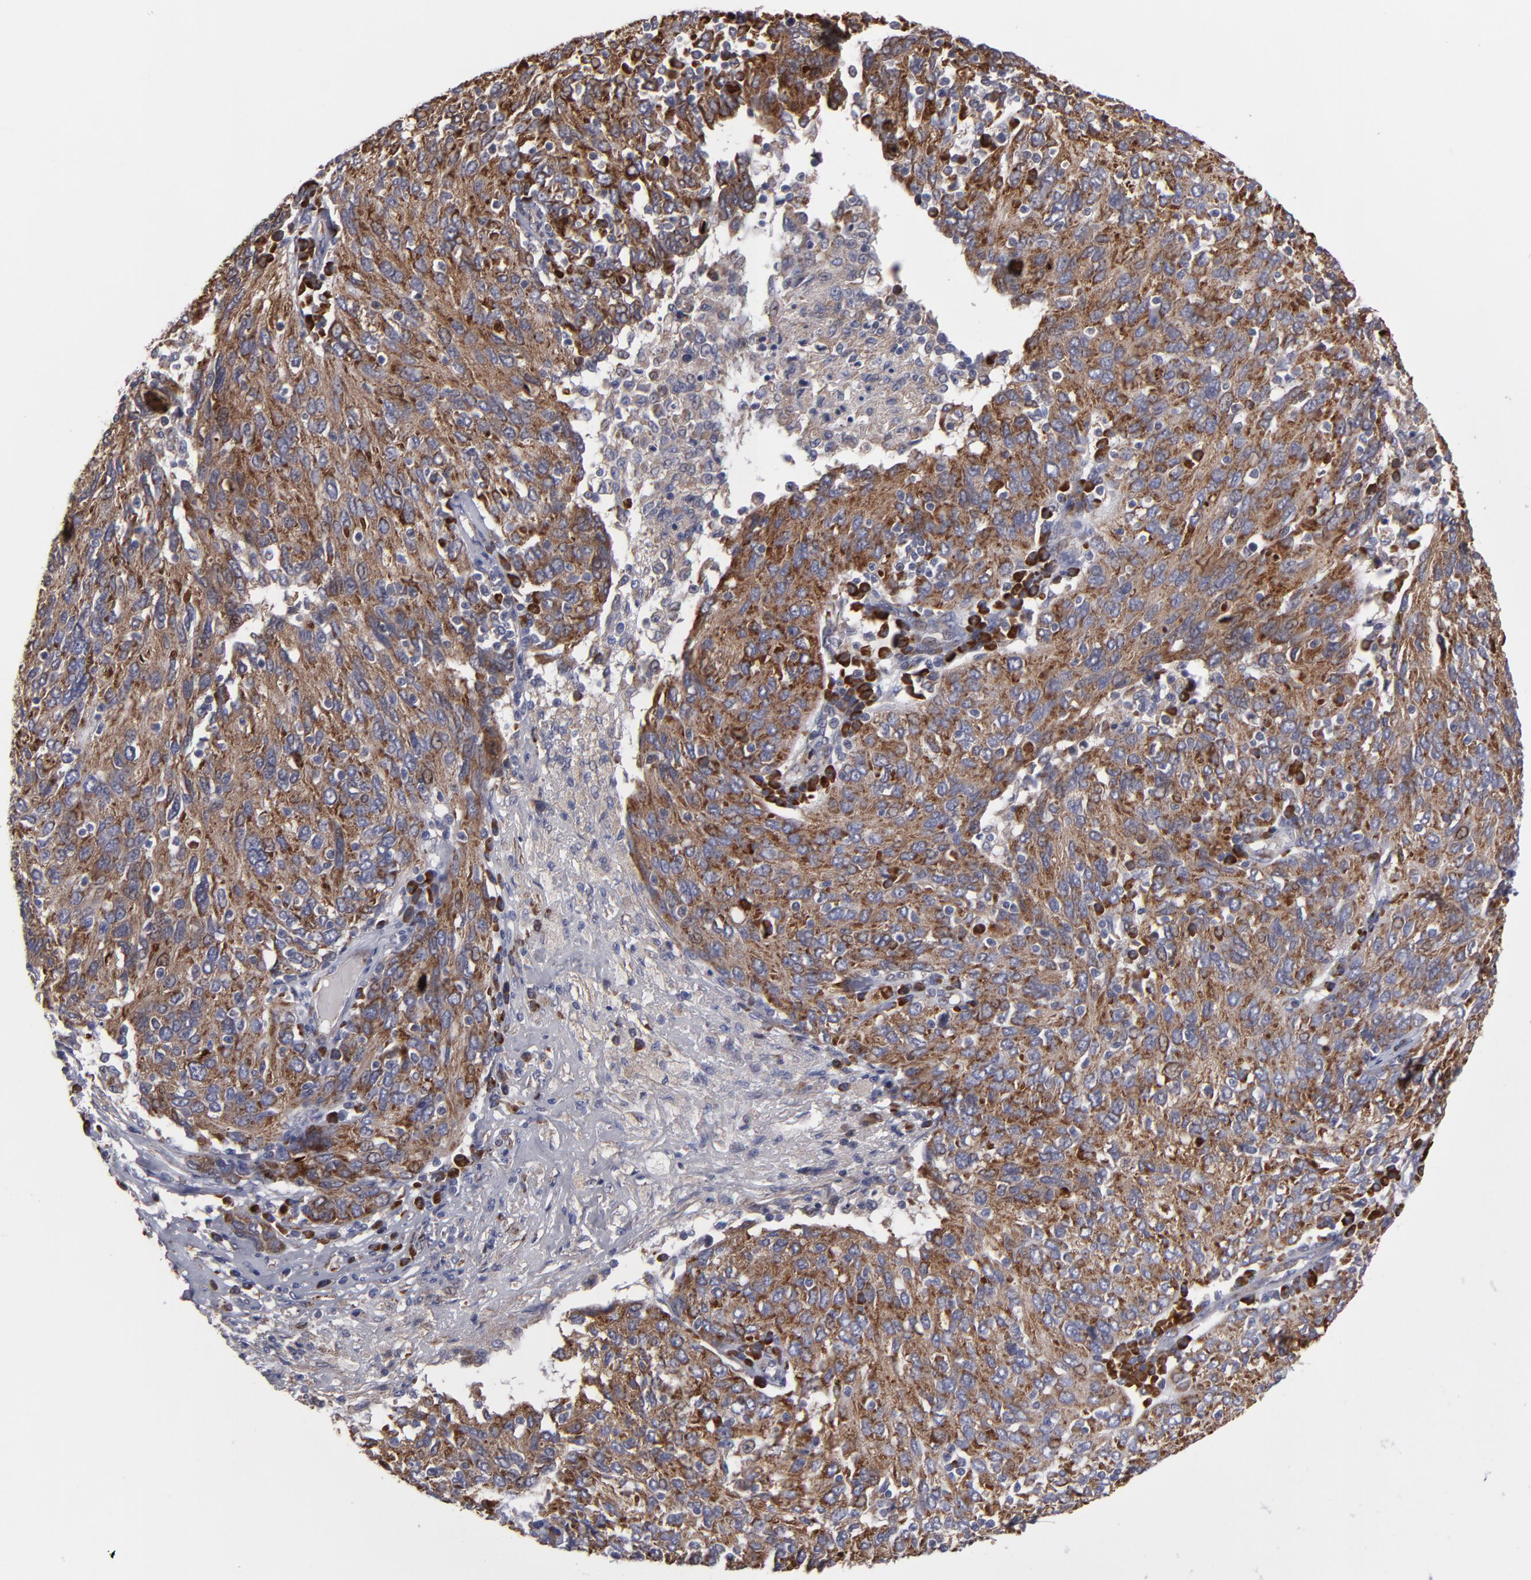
{"staining": {"intensity": "moderate", "quantity": ">75%", "location": "cytoplasmic/membranous"}, "tissue": "ovarian cancer", "cell_type": "Tumor cells", "image_type": "cancer", "snomed": [{"axis": "morphology", "description": "Carcinoma, endometroid"}, {"axis": "topography", "description": "Ovary"}], "caption": "Moderate cytoplasmic/membranous protein expression is appreciated in approximately >75% of tumor cells in ovarian endometroid carcinoma.", "gene": "SND1", "patient": {"sex": "female", "age": 50}}